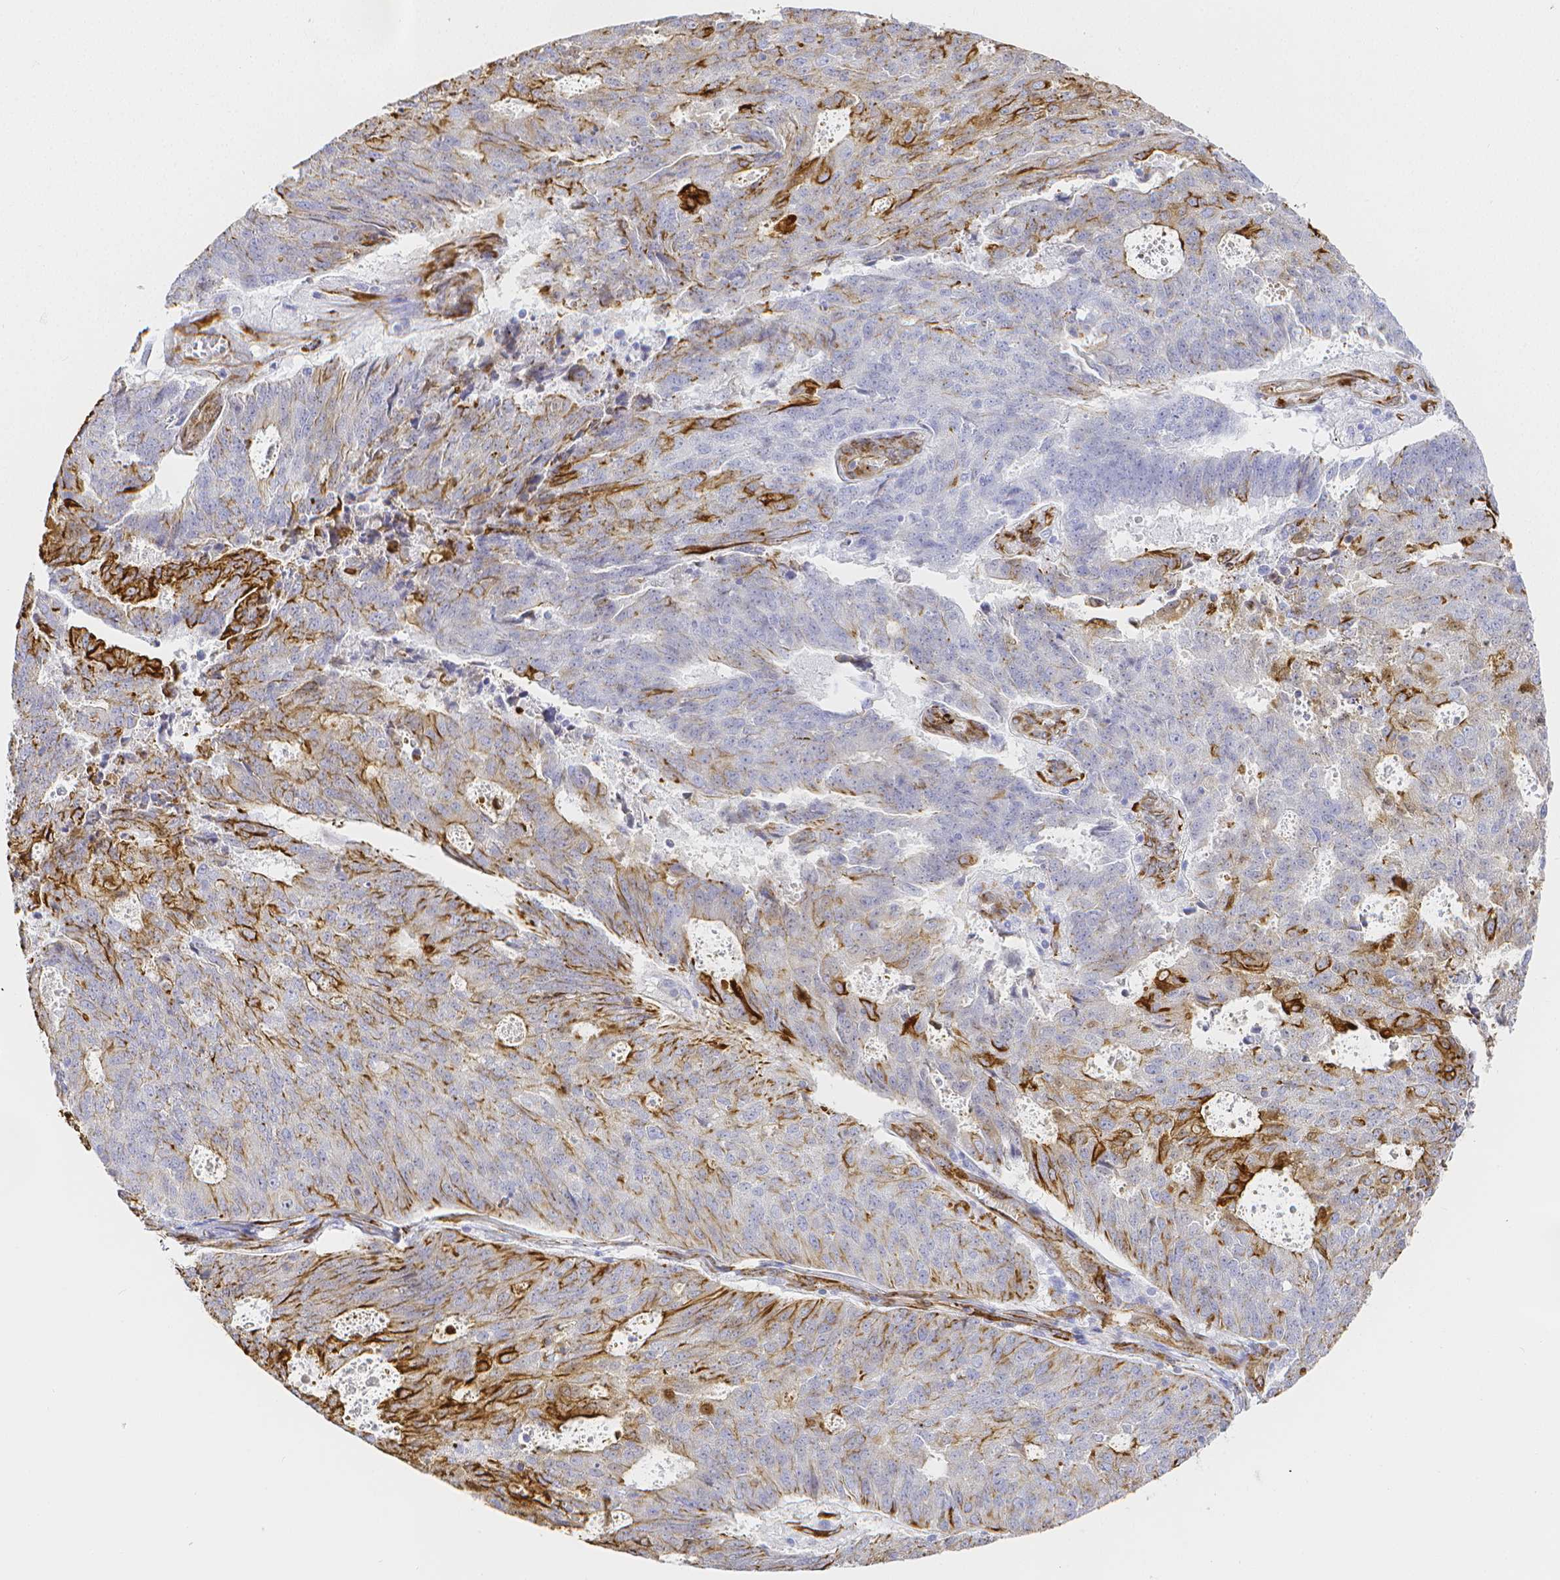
{"staining": {"intensity": "moderate", "quantity": "<25%", "location": "cytoplasmic/membranous"}, "tissue": "endometrial cancer", "cell_type": "Tumor cells", "image_type": "cancer", "snomed": [{"axis": "morphology", "description": "Adenocarcinoma, NOS"}, {"axis": "topography", "description": "Endometrium"}], "caption": "Endometrial cancer (adenocarcinoma) was stained to show a protein in brown. There is low levels of moderate cytoplasmic/membranous staining in approximately <25% of tumor cells.", "gene": "SMURF1", "patient": {"sex": "female", "age": 82}}